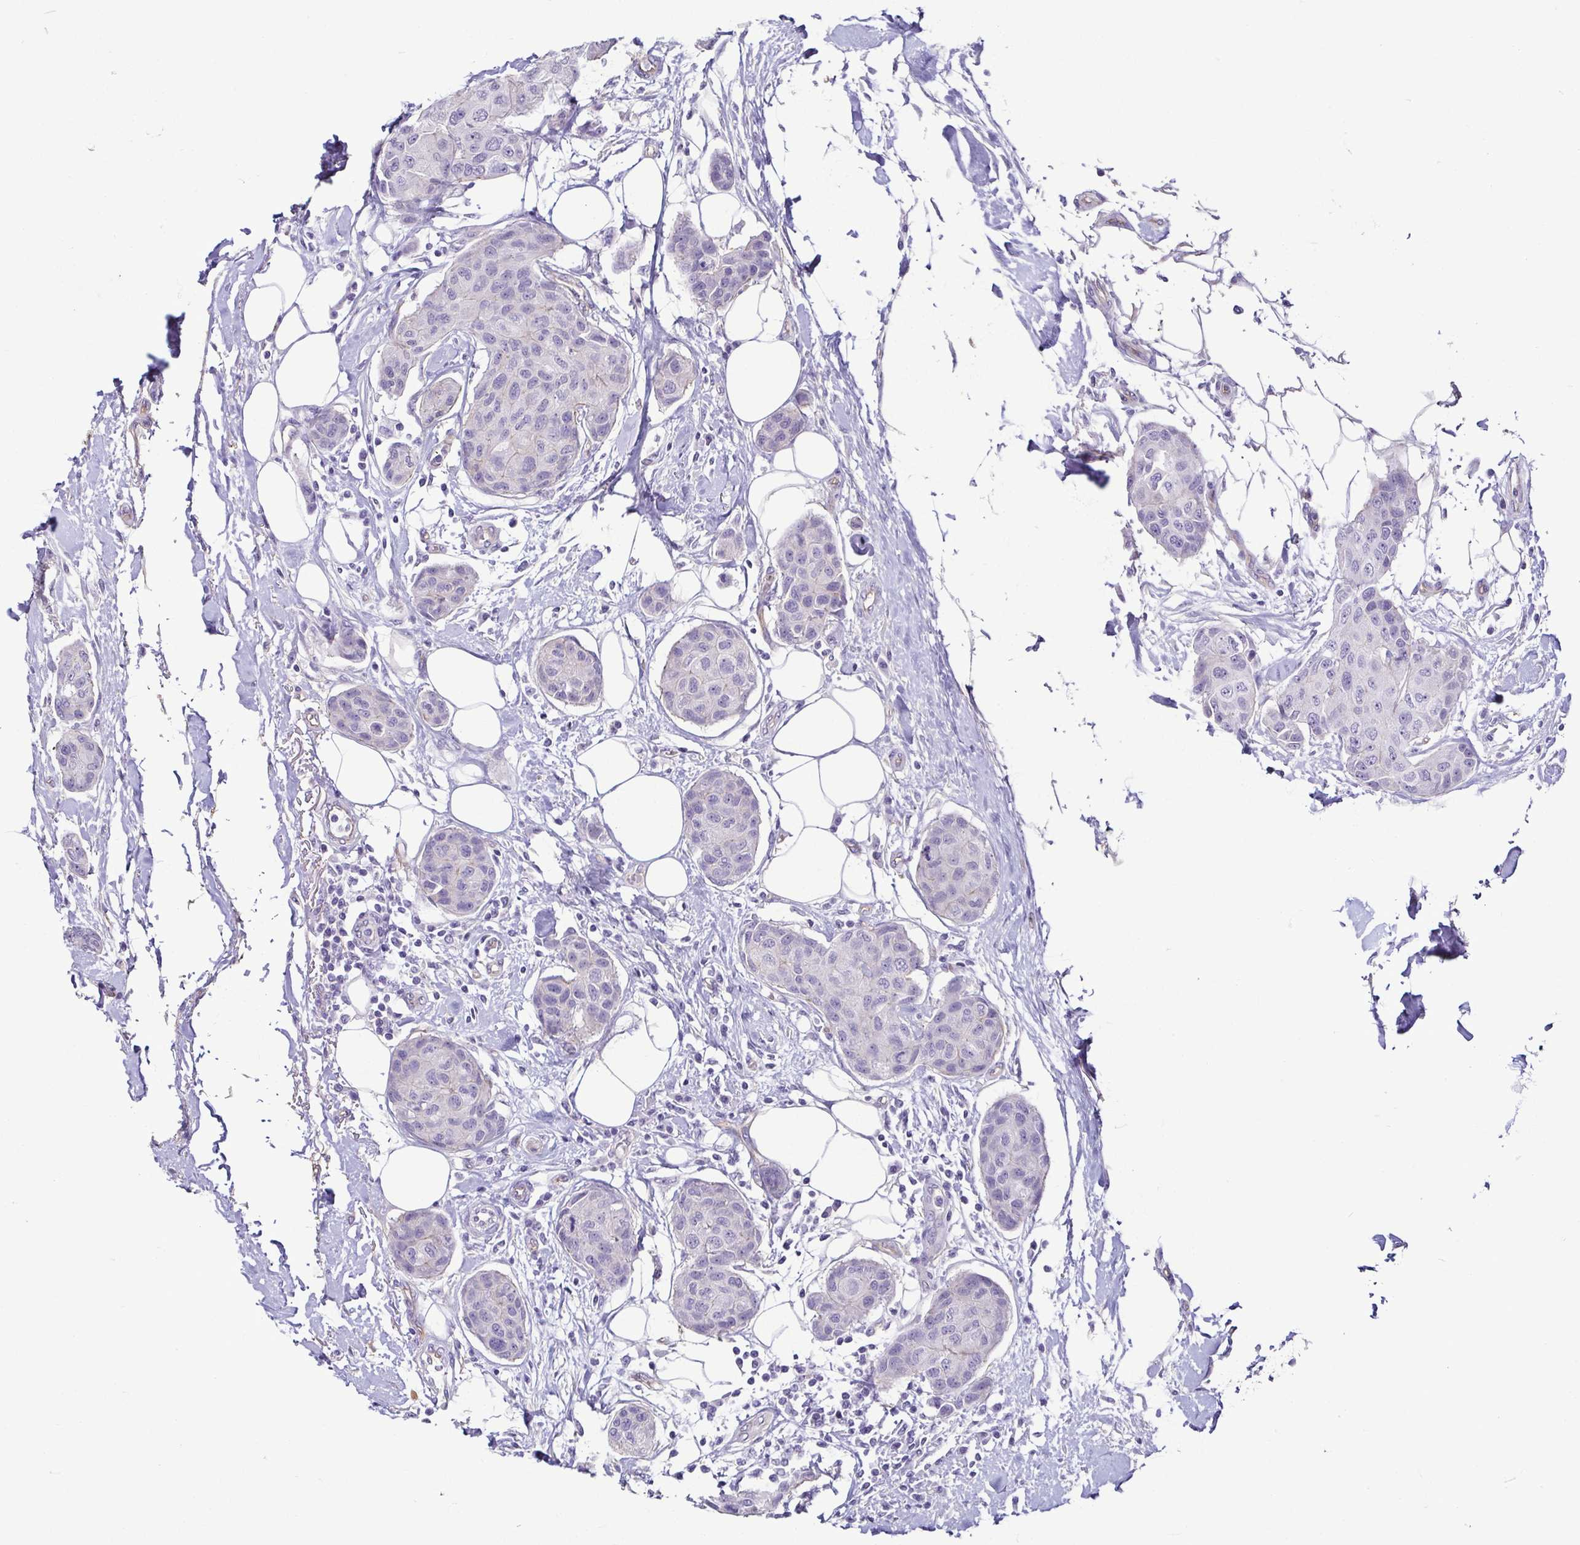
{"staining": {"intensity": "negative", "quantity": "none", "location": "none"}, "tissue": "breast cancer", "cell_type": "Tumor cells", "image_type": "cancer", "snomed": [{"axis": "morphology", "description": "Duct carcinoma"}, {"axis": "topography", "description": "Breast"}, {"axis": "topography", "description": "Lymph node"}], "caption": "Breast infiltrating ductal carcinoma was stained to show a protein in brown. There is no significant staining in tumor cells.", "gene": "CASP14", "patient": {"sex": "female", "age": 80}}